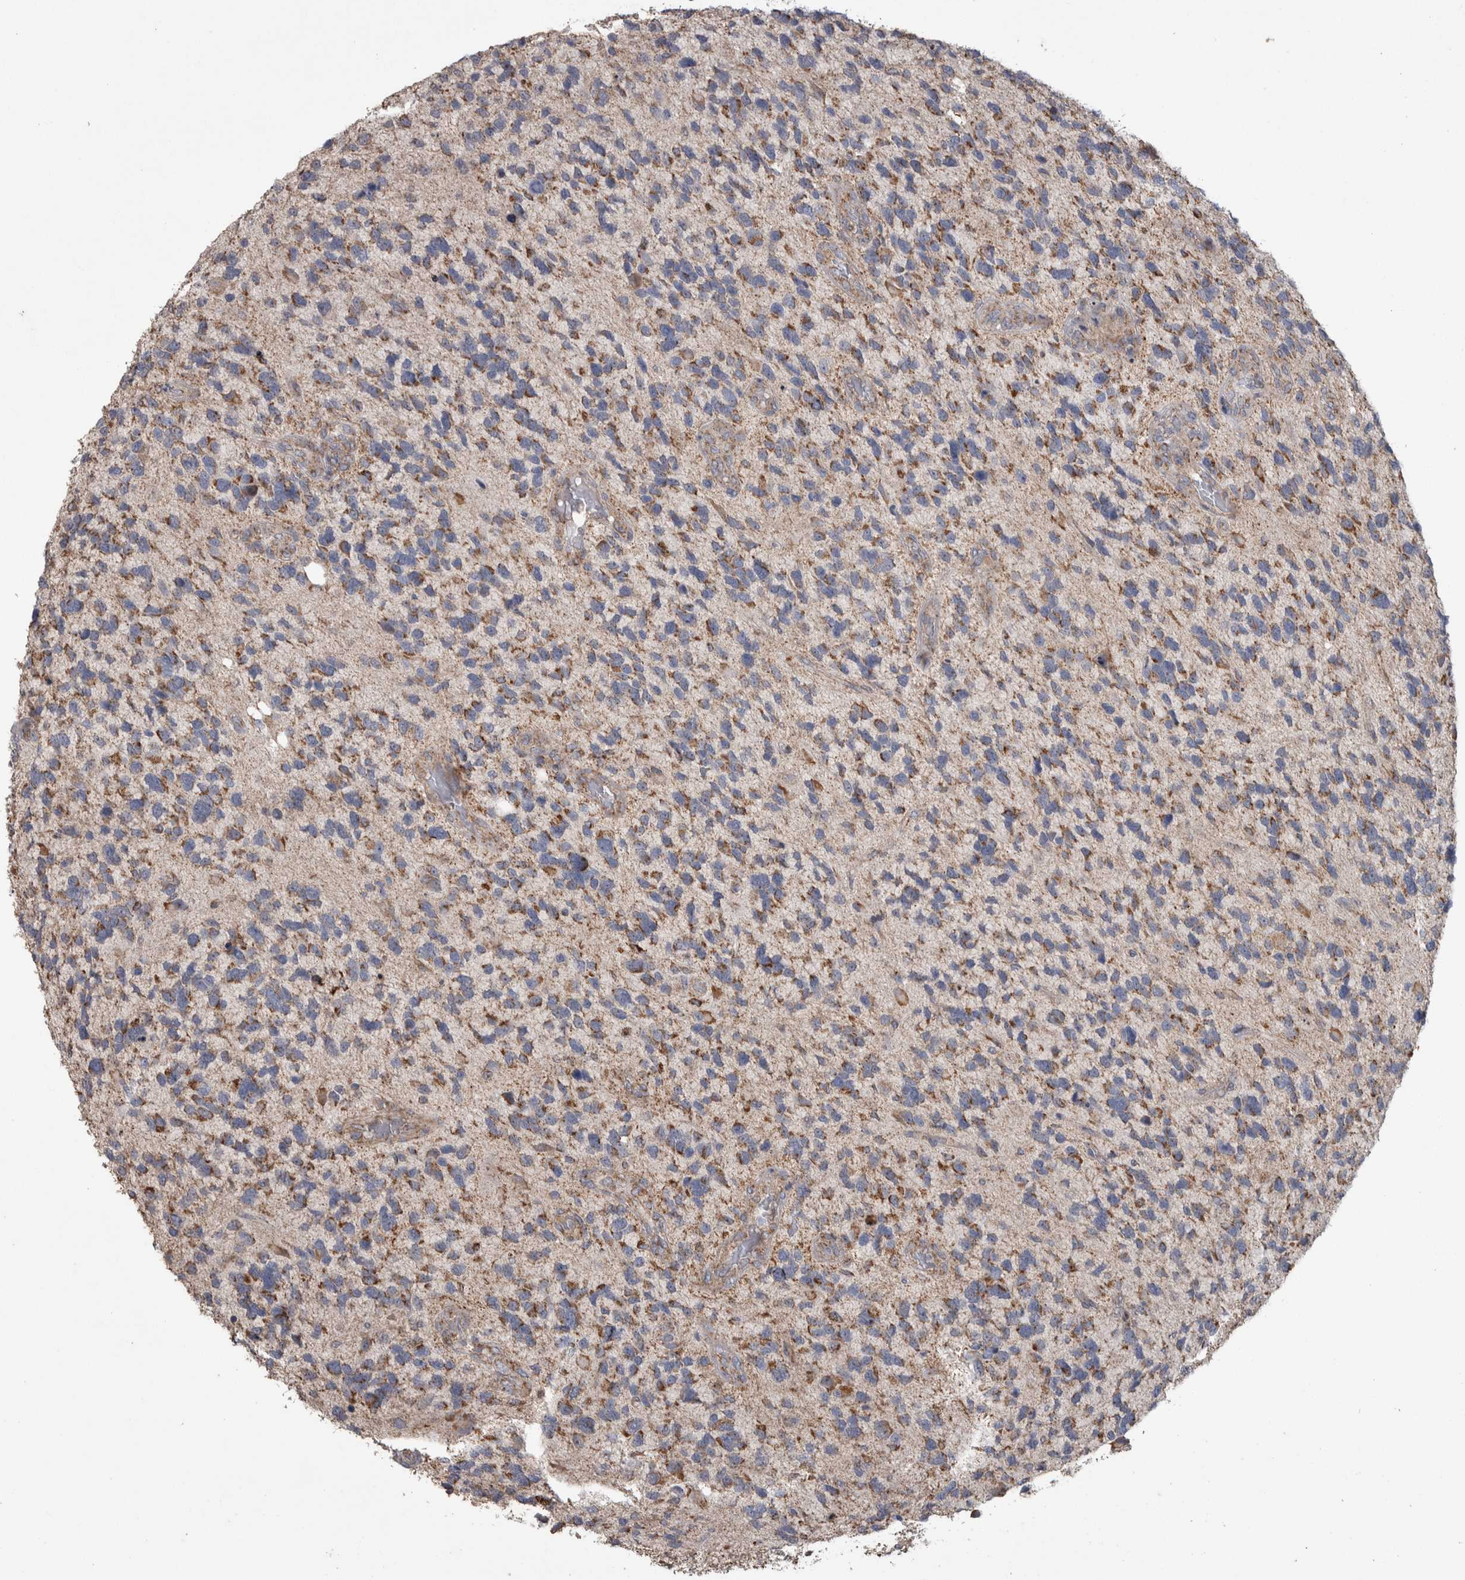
{"staining": {"intensity": "weak", "quantity": ">75%", "location": "cytoplasmic/membranous"}, "tissue": "glioma", "cell_type": "Tumor cells", "image_type": "cancer", "snomed": [{"axis": "morphology", "description": "Glioma, malignant, High grade"}, {"axis": "topography", "description": "Brain"}], "caption": "An IHC histopathology image of tumor tissue is shown. Protein staining in brown highlights weak cytoplasmic/membranous positivity in high-grade glioma (malignant) within tumor cells.", "gene": "SCO1", "patient": {"sex": "female", "age": 58}}